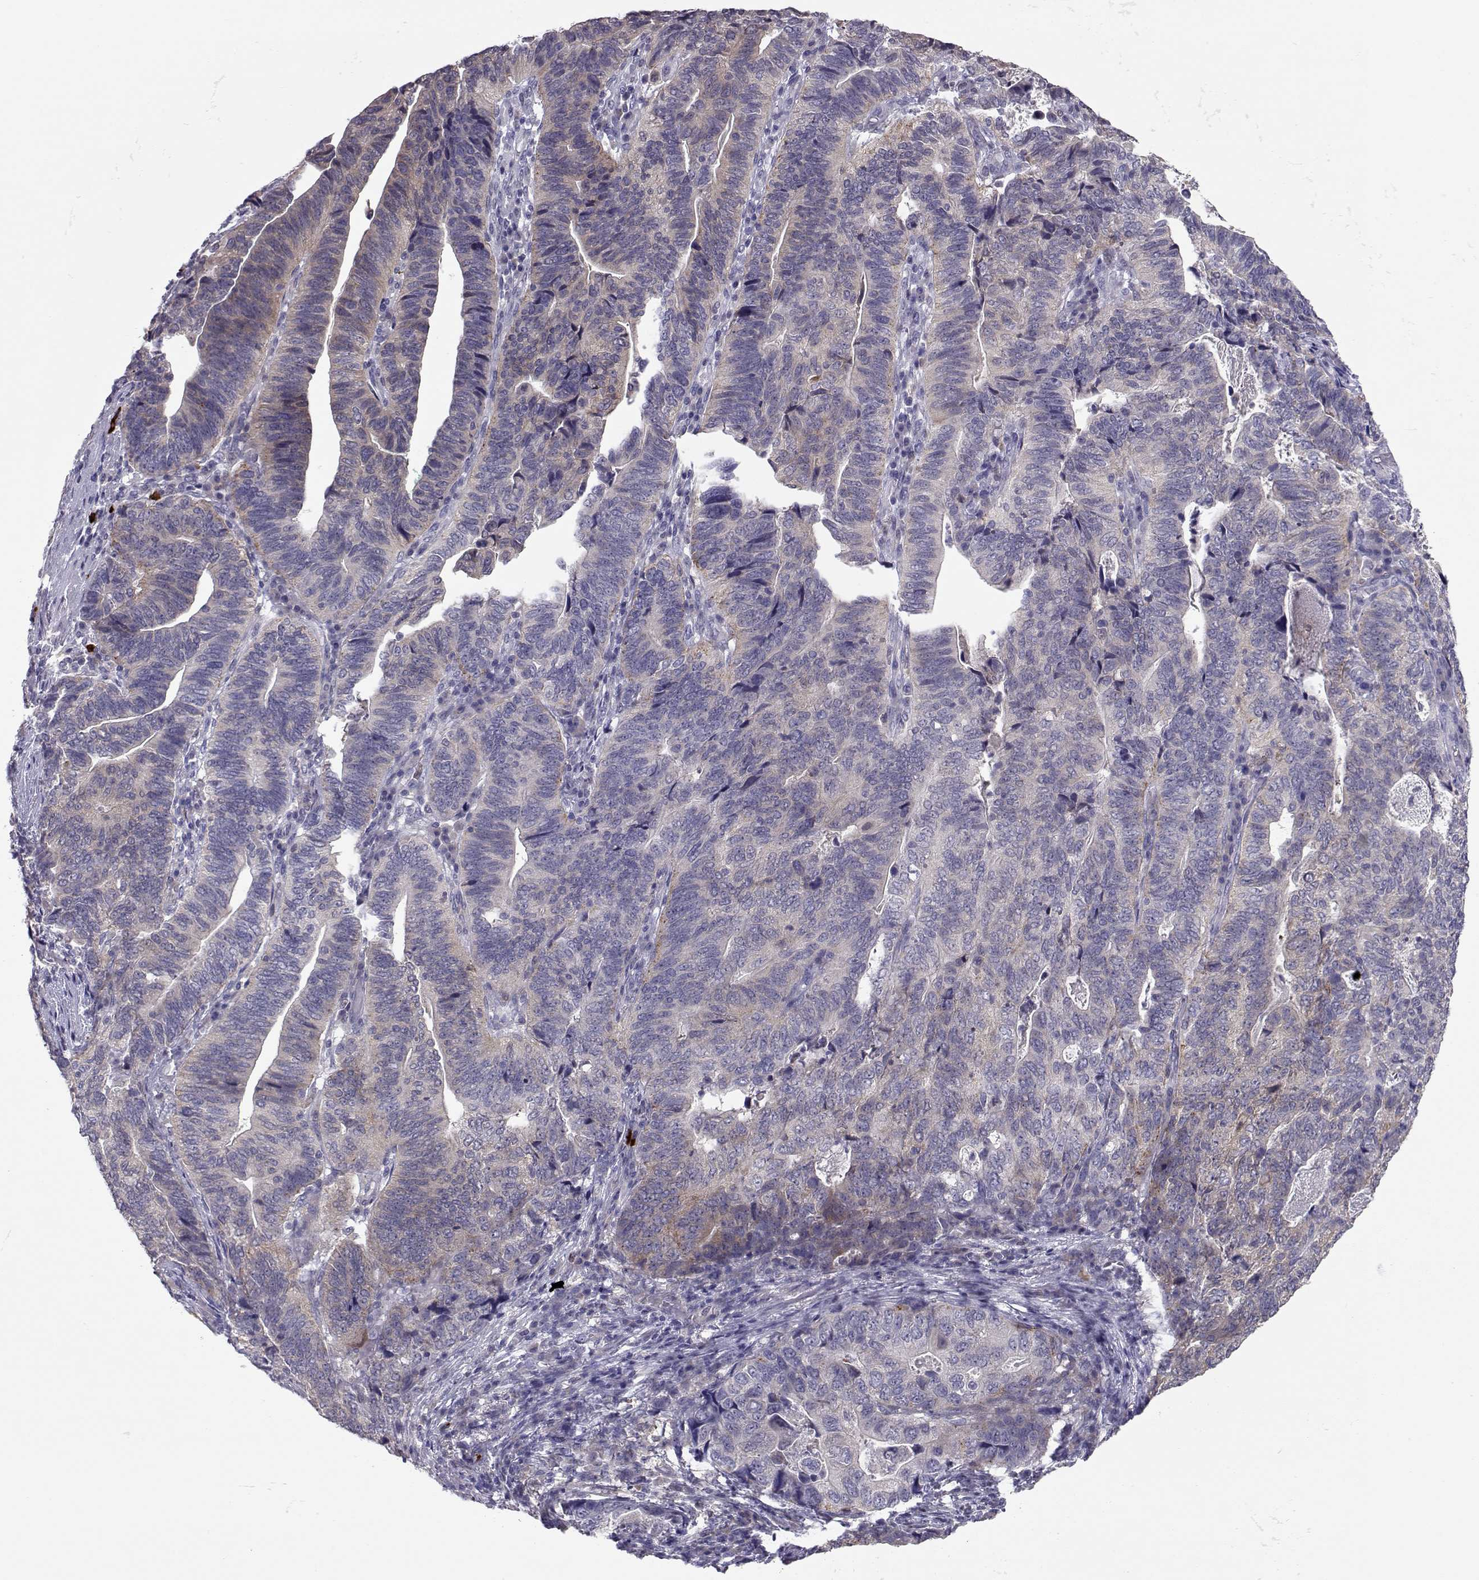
{"staining": {"intensity": "weak", "quantity": "25%-75%", "location": "cytoplasmic/membranous"}, "tissue": "stomach cancer", "cell_type": "Tumor cells", "image_type": "cancer", "snomed": [{"axis": "morphology", "description": "Adenocarcinoma, NOS"}, {"axis": "topography", "description": "Stomach, upper"}], "caption": "A low amount of weak cytoplasmic/membranous expression is present in approximately 25%-75% of tumor cells in adenocarcinoma (stomach) tissue.", "gene": "NPVF", "patient": {"sex": "female", "age": 67}}